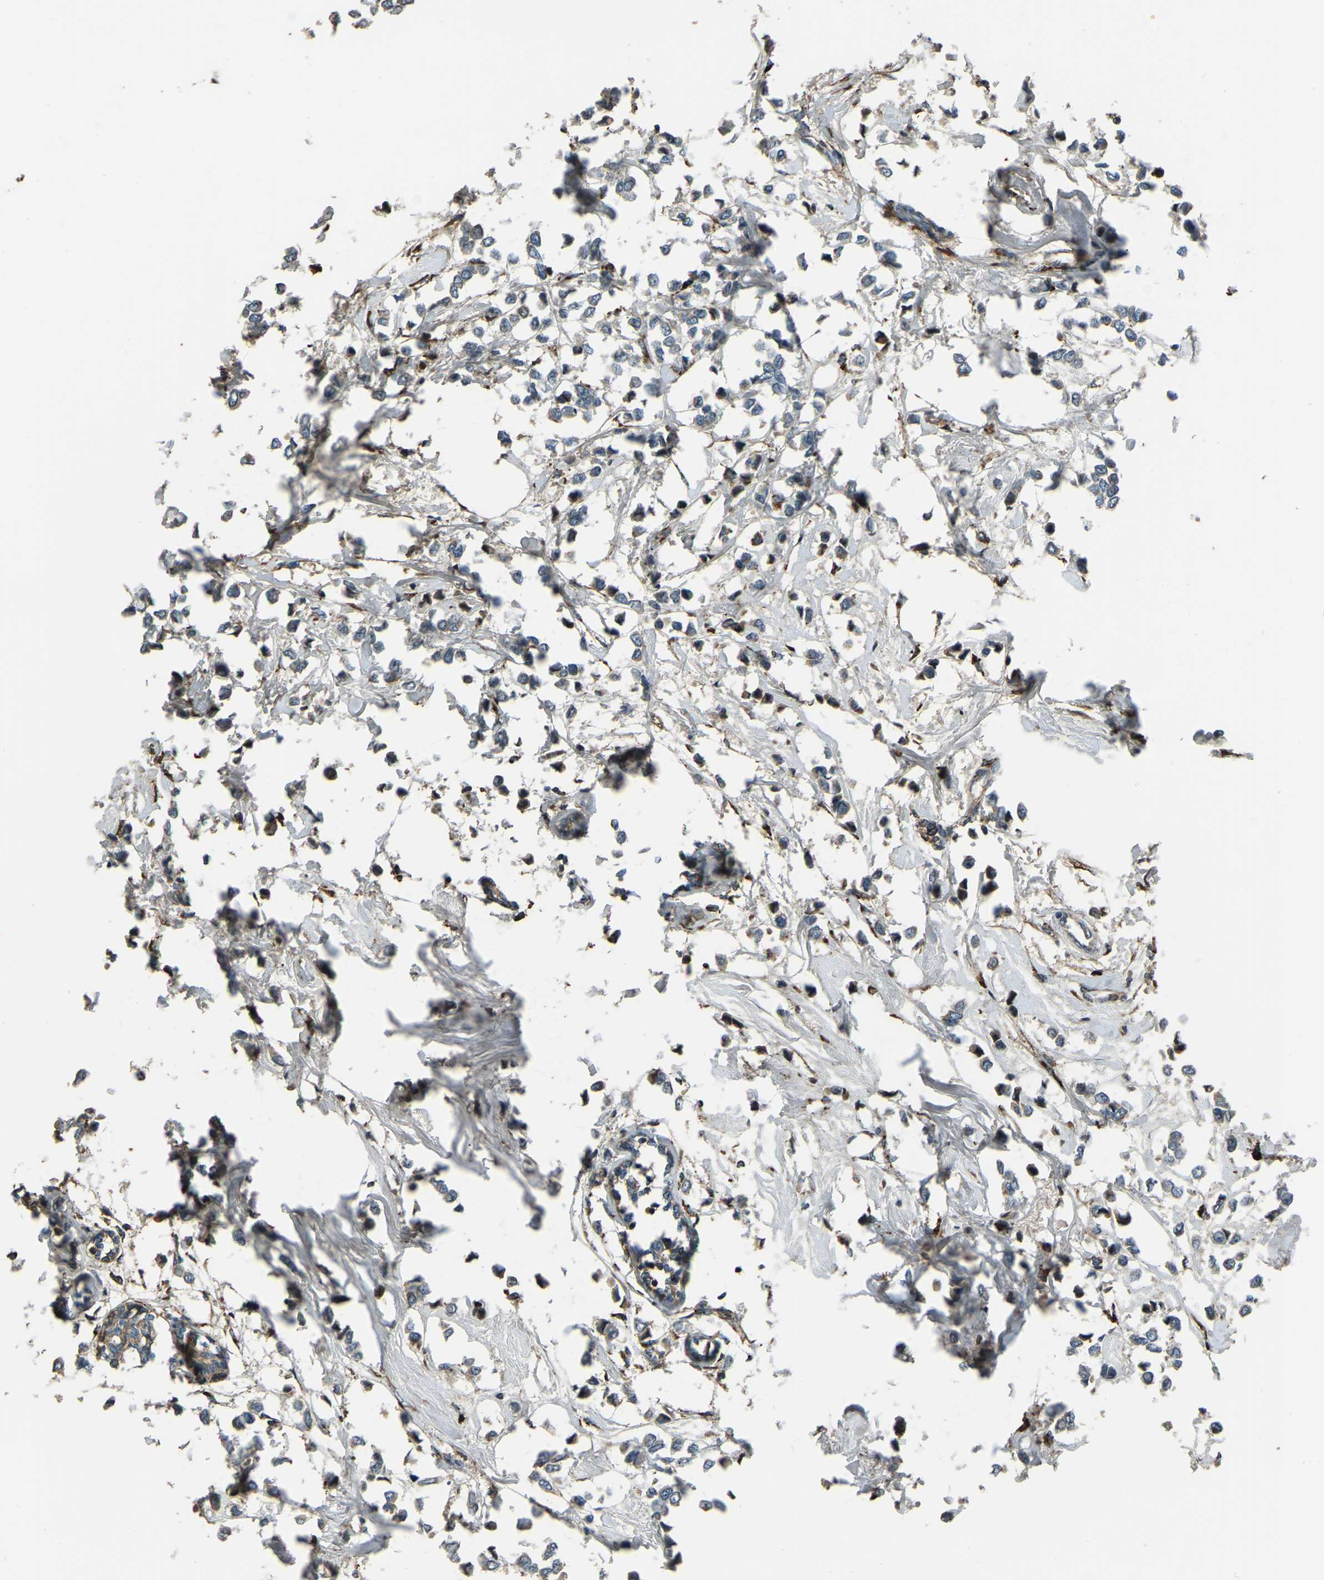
{"staining": {"intensity": "moderate", "quantity": "<25%", "location": "cytoplasmic/membranous"}, "tissue": "breast cancer", "cell_type": "Tumor cells", "image_type": "cancer", "snomed": [{"axis": "morphology", "description": "Lobular carcinoma"}, {"axis": "topography", "description": "Breast"}], "caption": "IHC image of human lobular carcinoma (breast) stained for a protein (brown), which reveals low levels of moderate cytoplasmic/membranous expression in about <25% of tumor cells.", "gene": "COL3A1", "patient": {"sex": "female", "age": 51}}